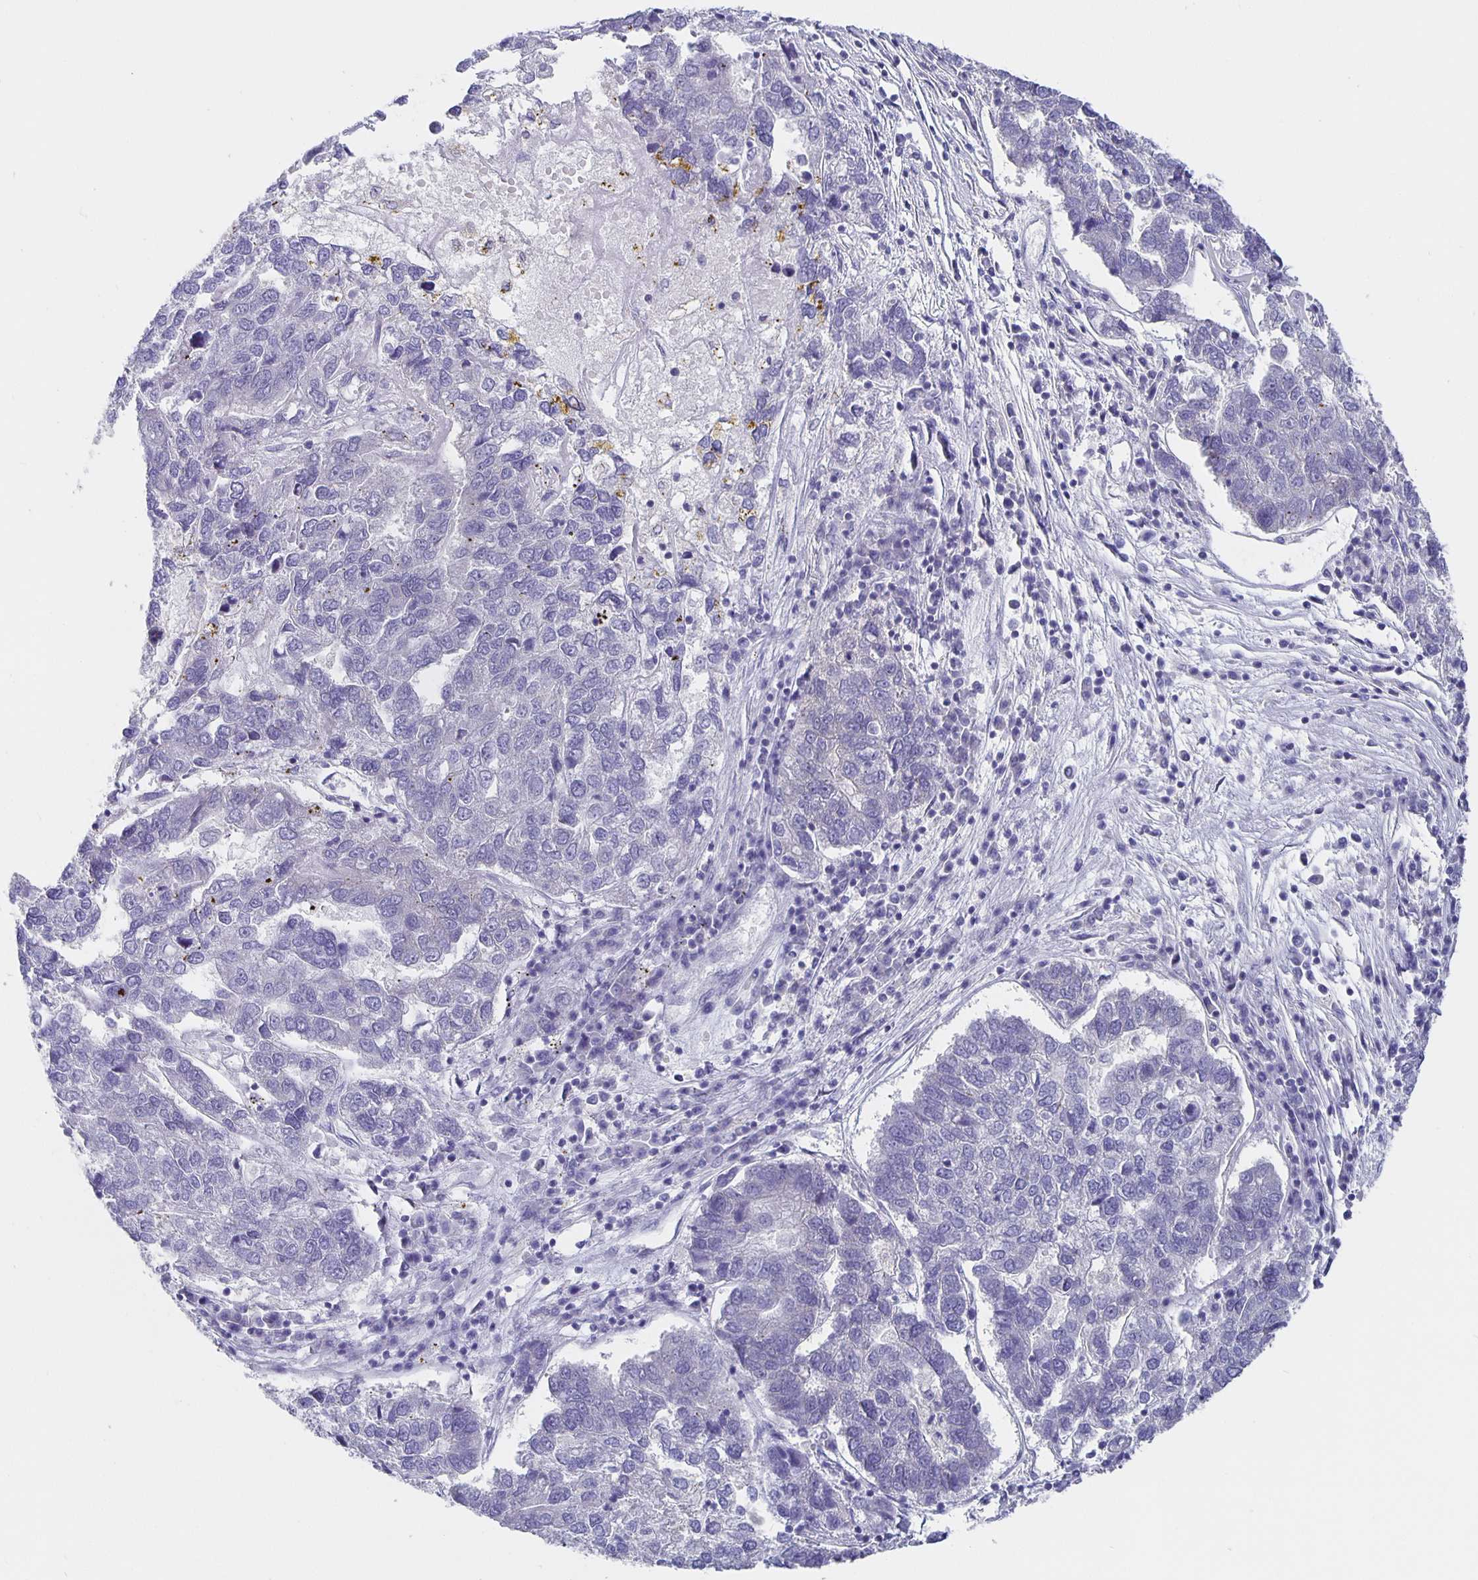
{"staining": {"intensity": "negative", "quantity": "none", "location": "none"}, "tissue": "pancreatic cancer", "cell_type": "Tumor cells", "image_type": "cancer", "snomed": [{"axis": "morphology", "description": "Adenocarcinoma, NOS"}, {"axis": "topography", "description": "Pancreas"}], "caption": "Tumor cells are negative for brown protein staining in pancreatic adenocarcinoma.", "gene": "CFAP74", "patient": {"sex": "female", "age": 61}}